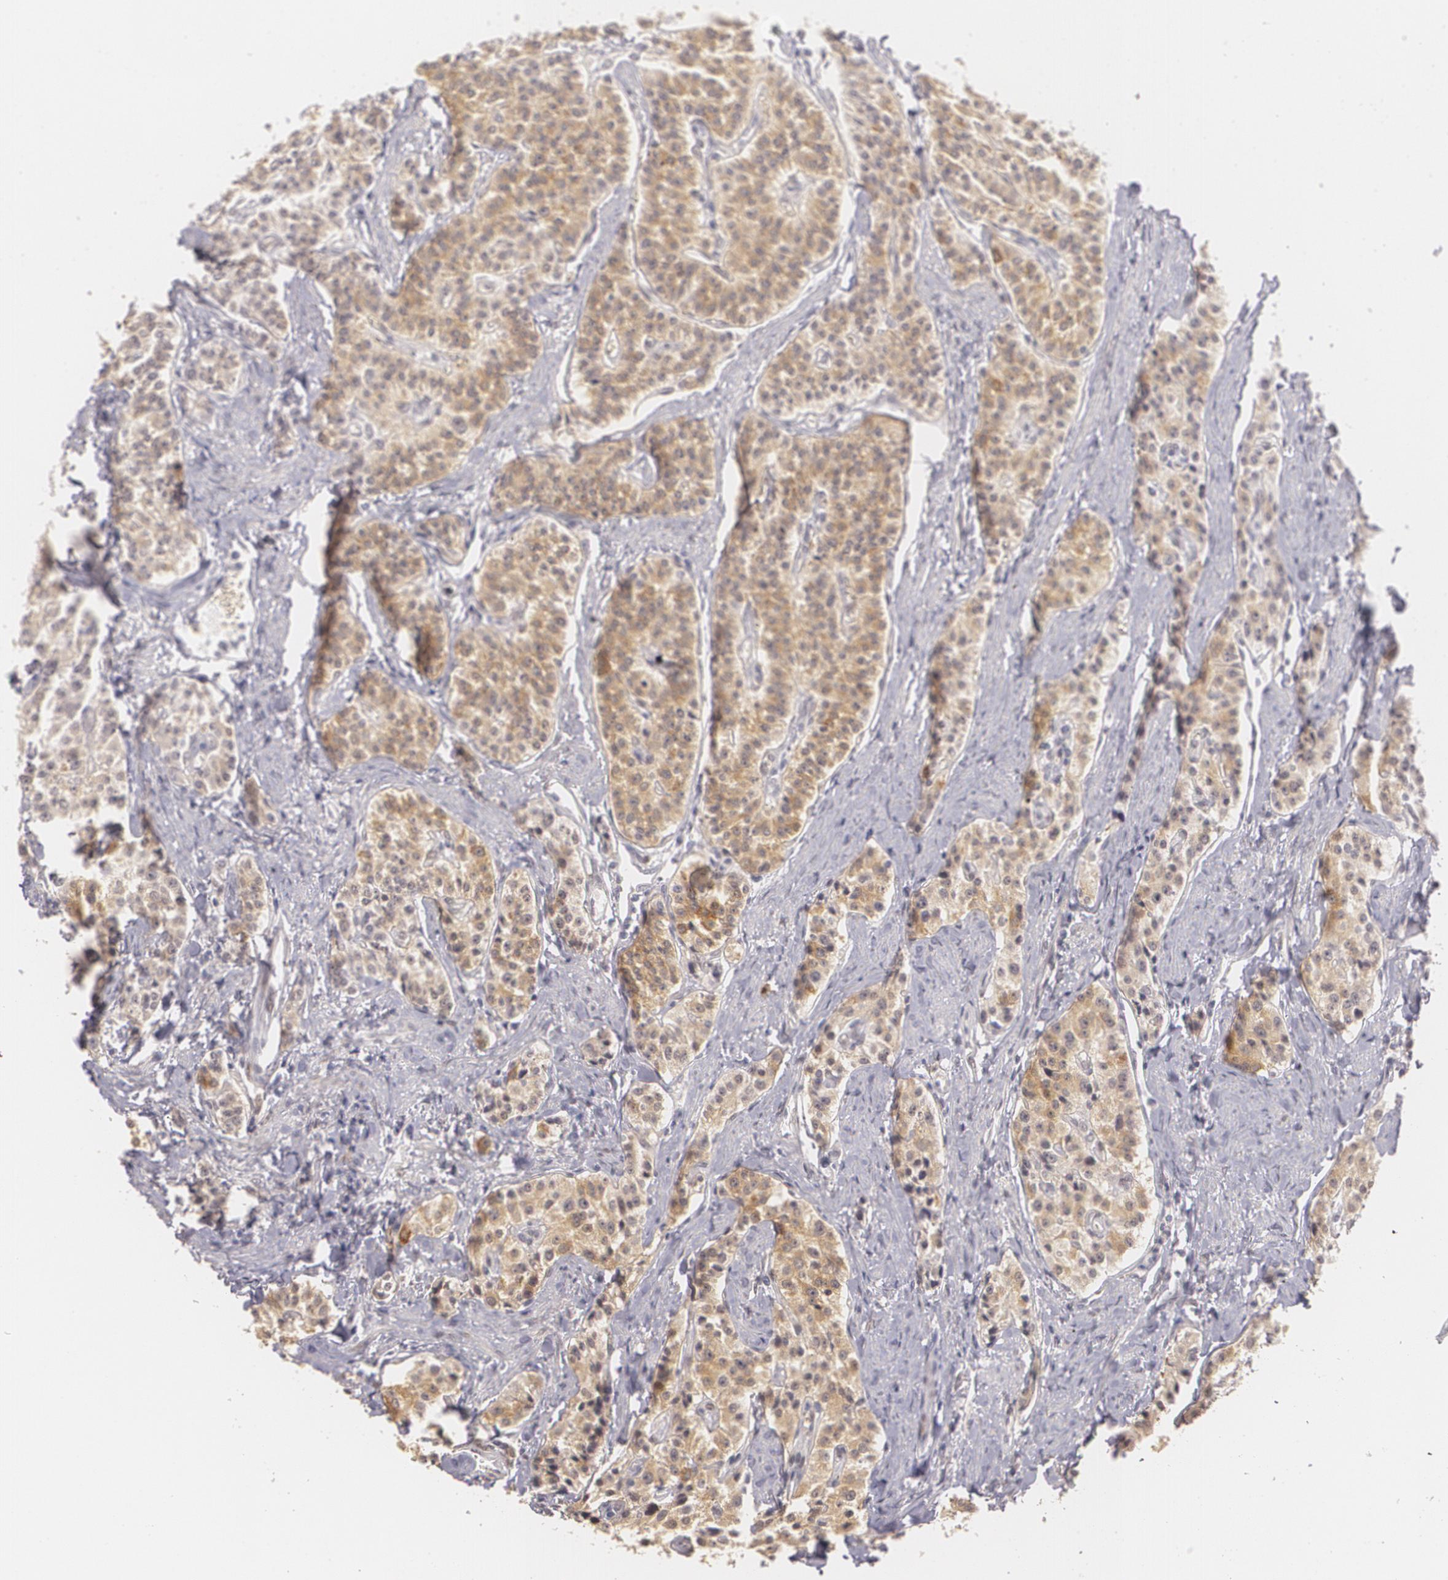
{"staining": {"intensity": "weak", "quantity": ">75%", "location": "cytoplasmic/membranous"}, "tissue": "carcinoid", "cell_type": "Tumor cells", "image_type": "cancer", "snomed": [{"axis": "morphology", "description": "Carcinoid, malignant, NOS"}, {"axis": "topography", "description": "Stomach"}], "caption": "The photomicrograph demonstrates staining of carcinoid (malignant), revealing weak cytoplasmic/membranous protein staining (brown color) within tumor cells. (DAB (3,3'-diaminobenzidine) IHC, brown staining for protein, blue staining for nuclei).", "gene": "ZBTB16", "patient": {"sex": "female", "age": 76}}